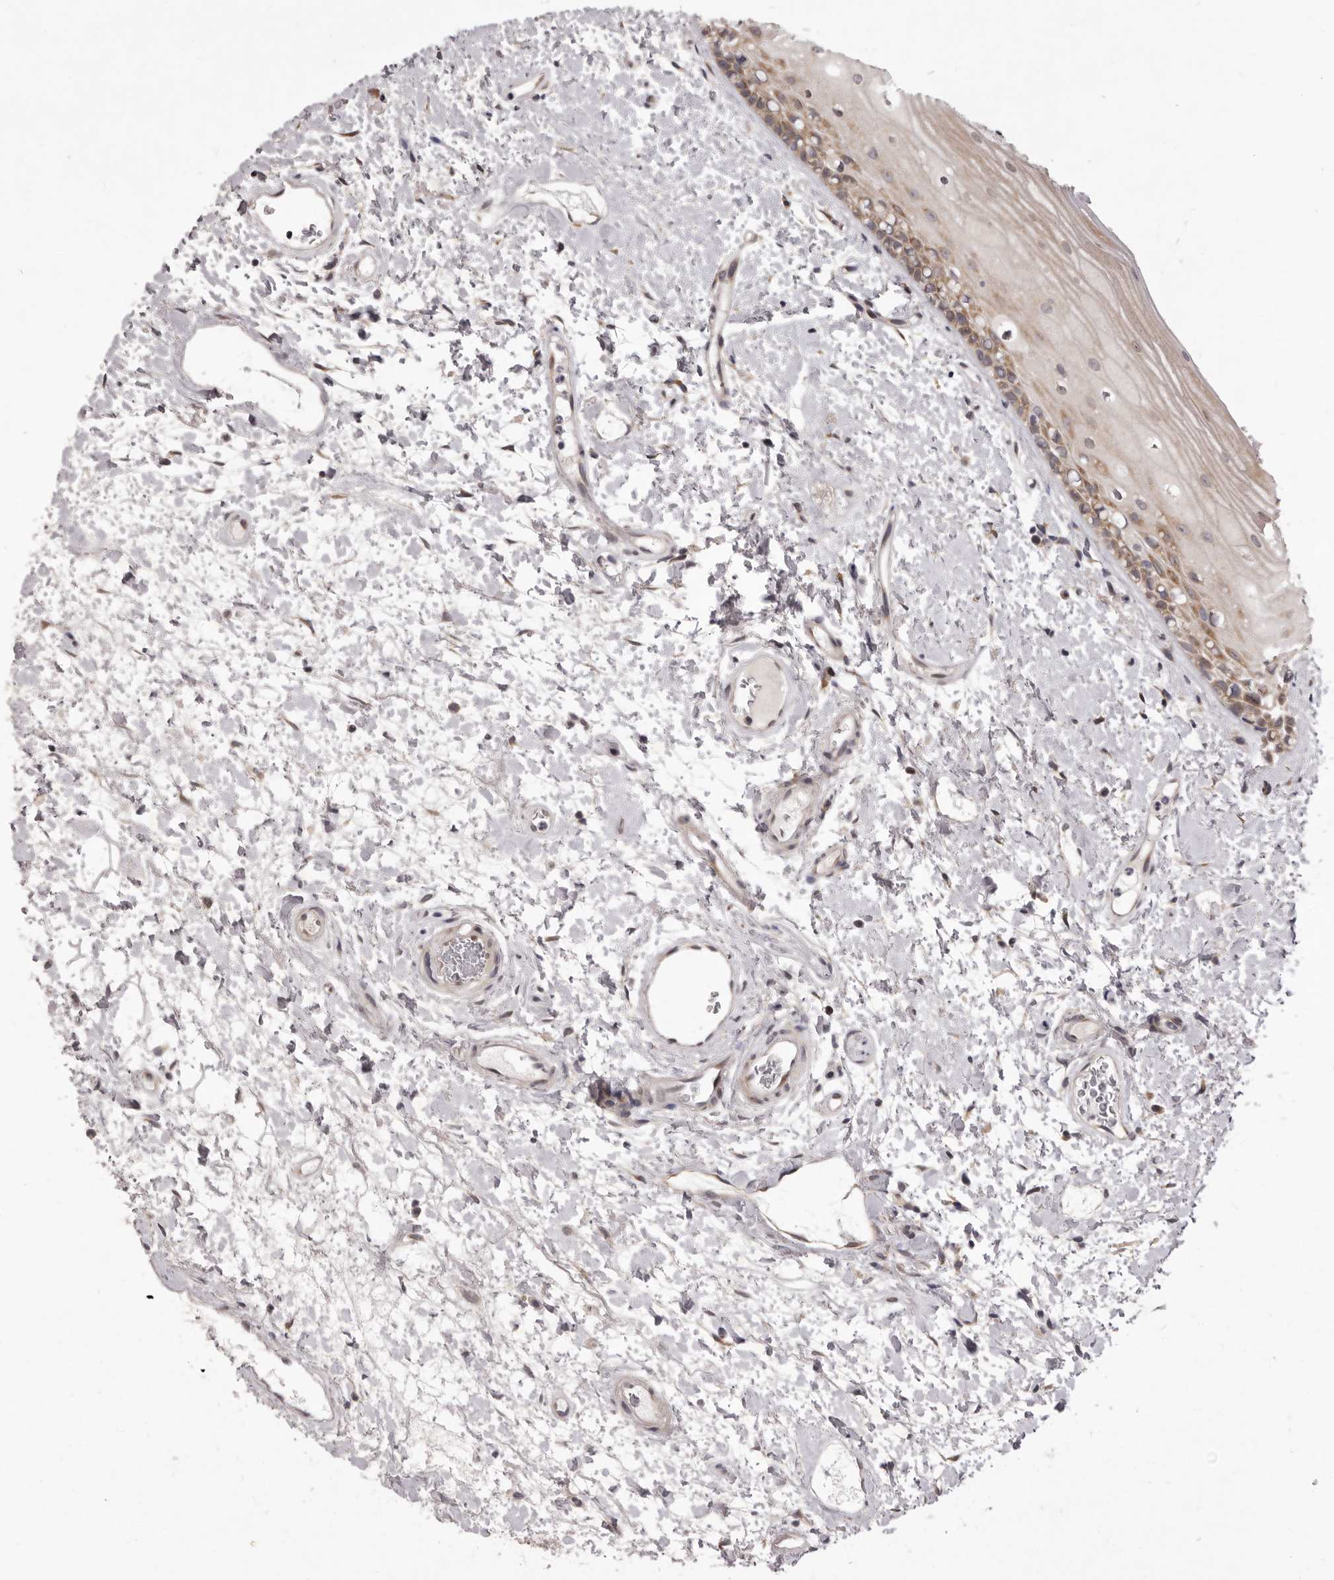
{"staining": {"intensity": "moderate", "quantity": "25%-75%", "location": "cytoplasmic/membranous"}, "tissue": "oral mucosa", "cell_type": "Squamous epithelial cells", "image_type": "normal", "snomed": [{"axis": "morphology", "description": "Normal tissue, NOS"}, {"axis": "topography", "description": "Oral tissue"}], "caption": "Human oral mucosa stained for a protein (brown) shows moderate cytoplasmic/membranous positive expression in about 25%-75% of squamous epithelial cells.", "gene": "TBC1D8B", "patient": {"sex": "female", "age": 76}}